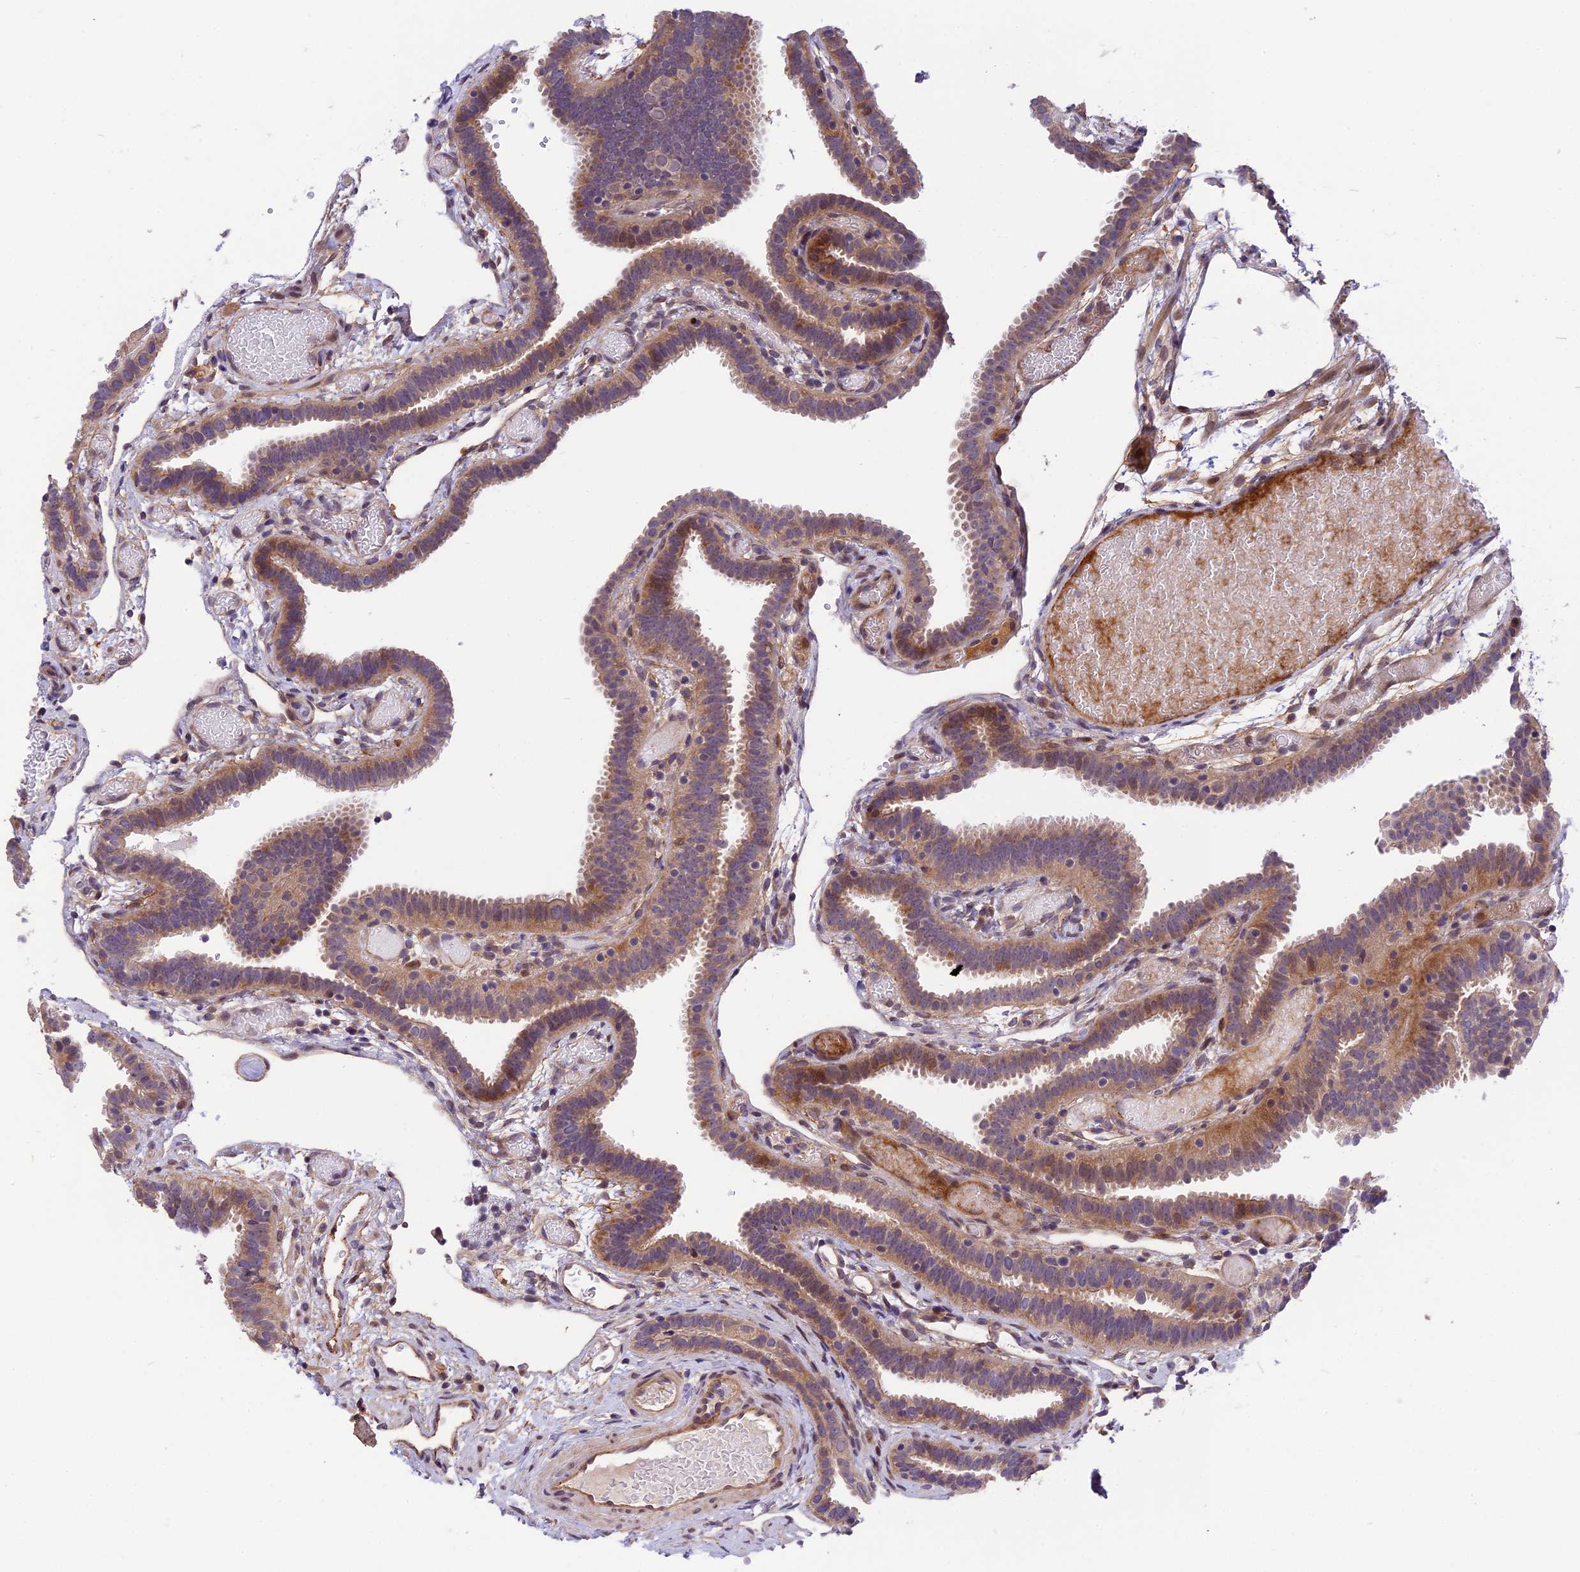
{"staining": {"intensity": "weak", "quantity": "25%-75%", "location": "cytoplasmic/membranous"}, "tissue": "fallopian tube", "cell_type": "Glandular cells", "image_type": "normal", "snomed": [{"axis": "morphology", "description": "Normal tissue, NOS"}, {"axis": "topography", "description": "Fallopian tube"}], "caption": "A histopathology image showing weak cytoplasmic/membranous staining in approximately 25%-75% of glandular cells in normal fallopian tube, as visualized by brown immunohistochemical staining.", "gene": "MFSD2A", "patient": {"sex": "female", "age": 37}}